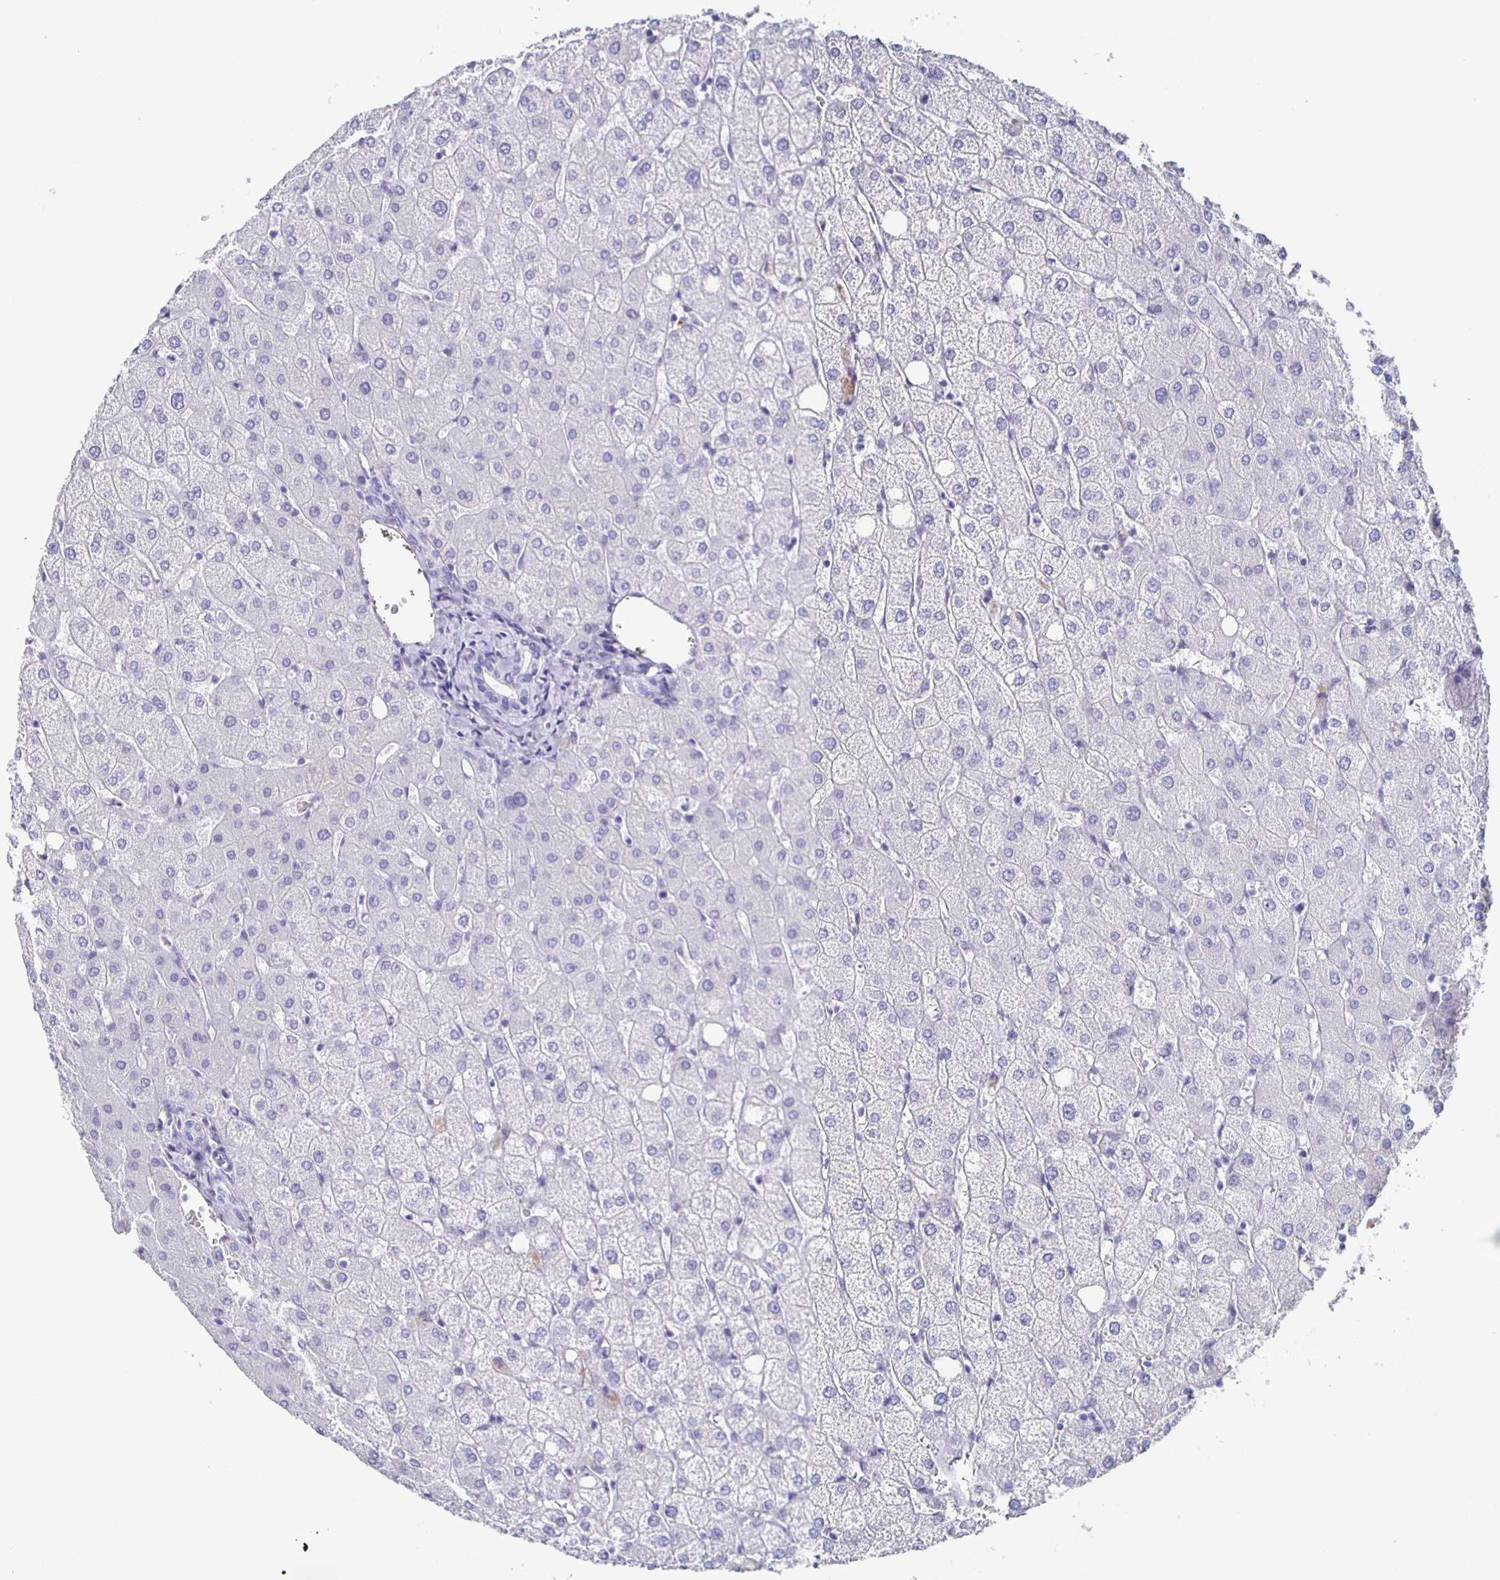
{"staining": {"intensity": "negative", "quantity": "none", "location": "none"}, "tissue": "liver", "cell_type": "Cholangiocytes", "image_type": "normal", "snomed": [{"axis": "morphology", "description": "Normal tissue, NOS"}, {"axis": "topography", "description": "Liver"}], "caption": "This is a image of immunohistochemistry staining of normal liver, which shows no staining in cholangiocytes. The staining is performed using DAB brown chromogen with nuclei counter-stained in using hematoxylin.", "gene": "FGA", "patient": {"sex": "female", "age": 54}}